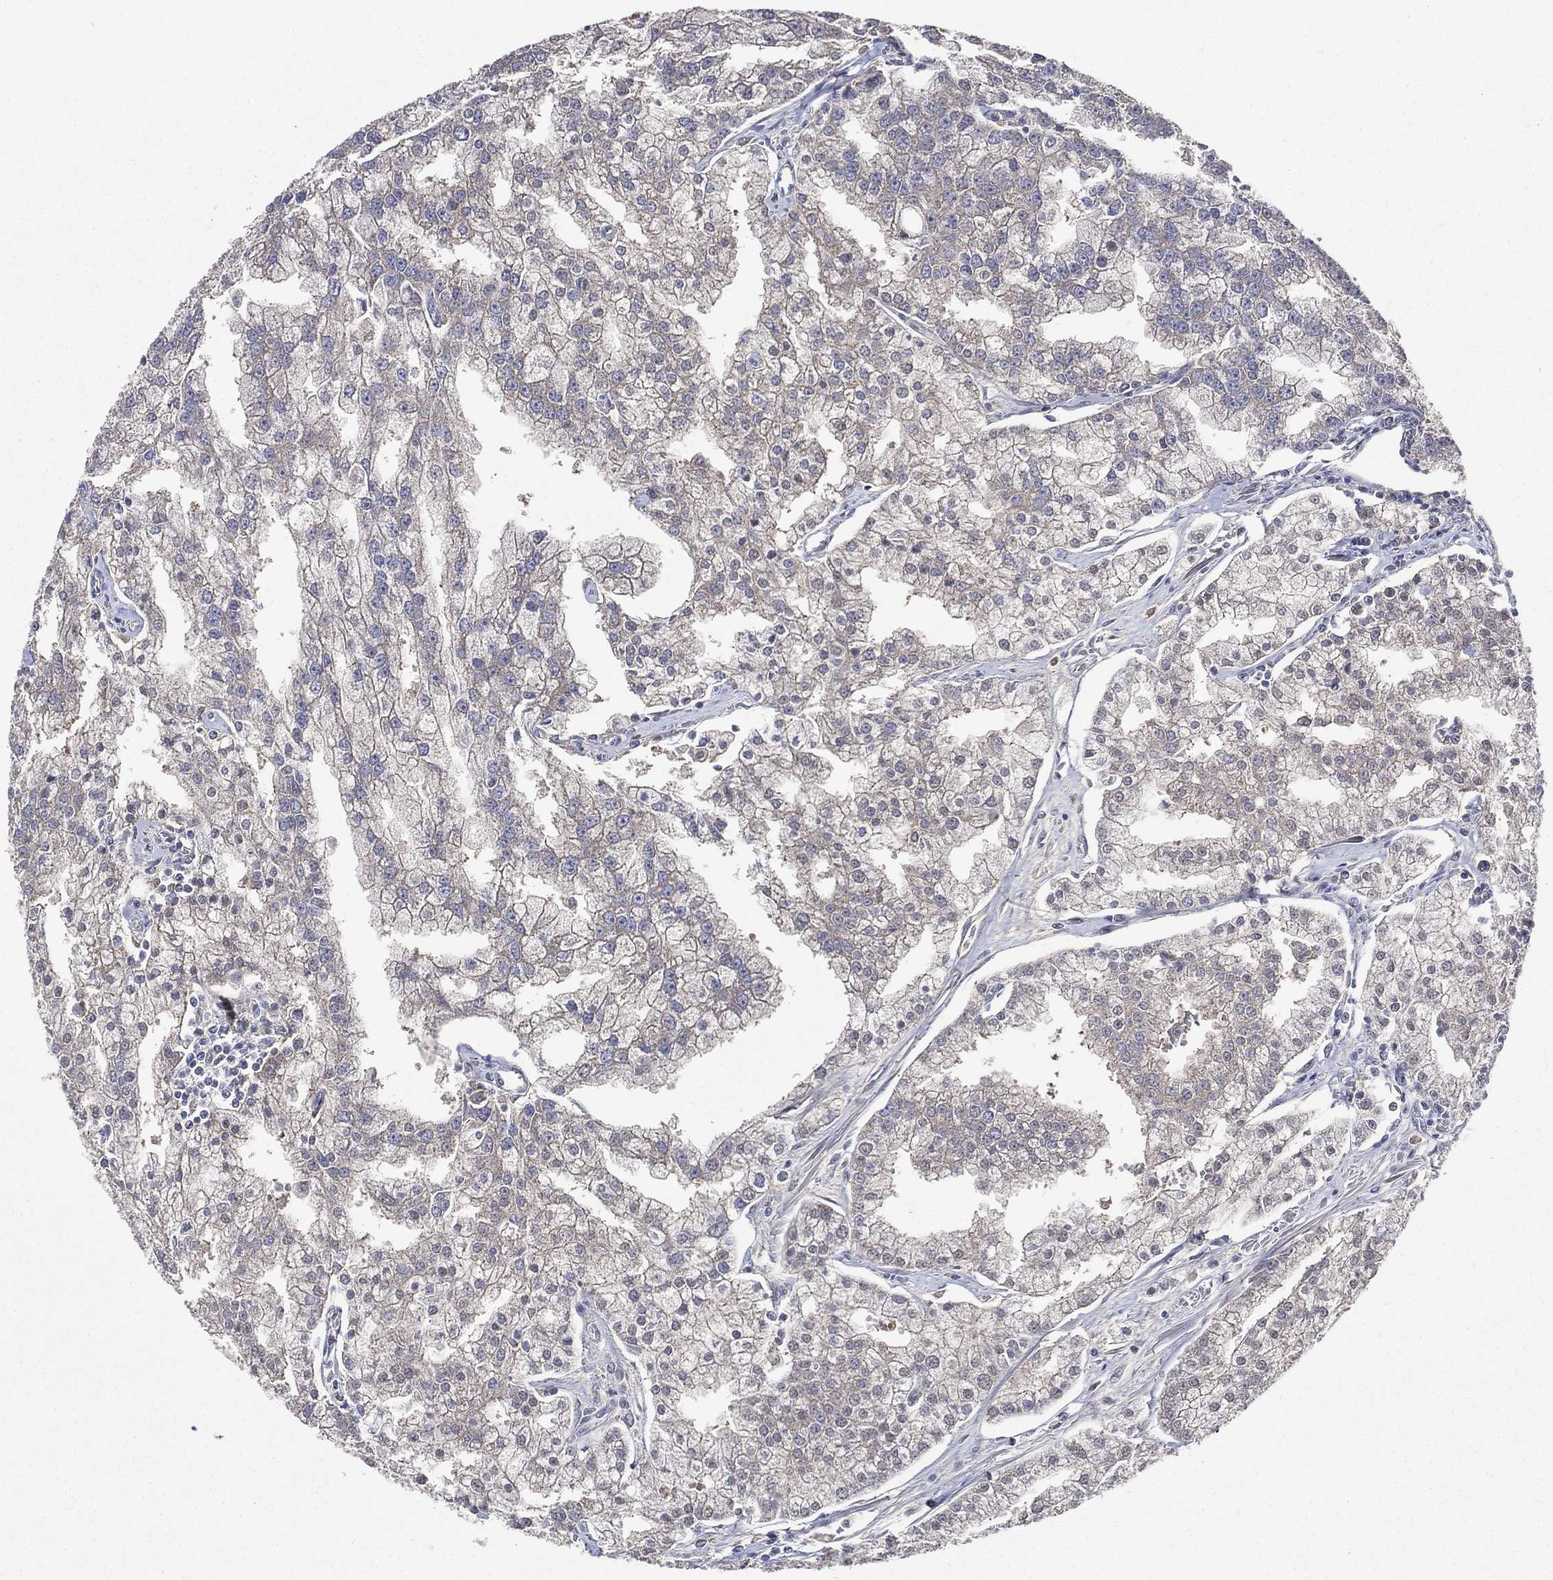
{"staining": {"intensity": "moderate", "quantity": "25%-75%", "location": "cytoplasmic/membranous"}, "tissue": "prostate cancer", "cell_type": "Tumor cells", "image_type": "cancer", "snomed": [{"axis": "morphology", "description": "Adenocarcinoma, NOS"}, {"axis": "topography", "description": "Prostate"}], "caption": "Immunohistochemical staining of human prostate adenocarcinoma demonstrates moderate cytoplasmic/membranous protein expression in approximately 25%-75% of tumor cells.", "gene": "SMPD3", "patient": {"sex": "male", "age": 70}}